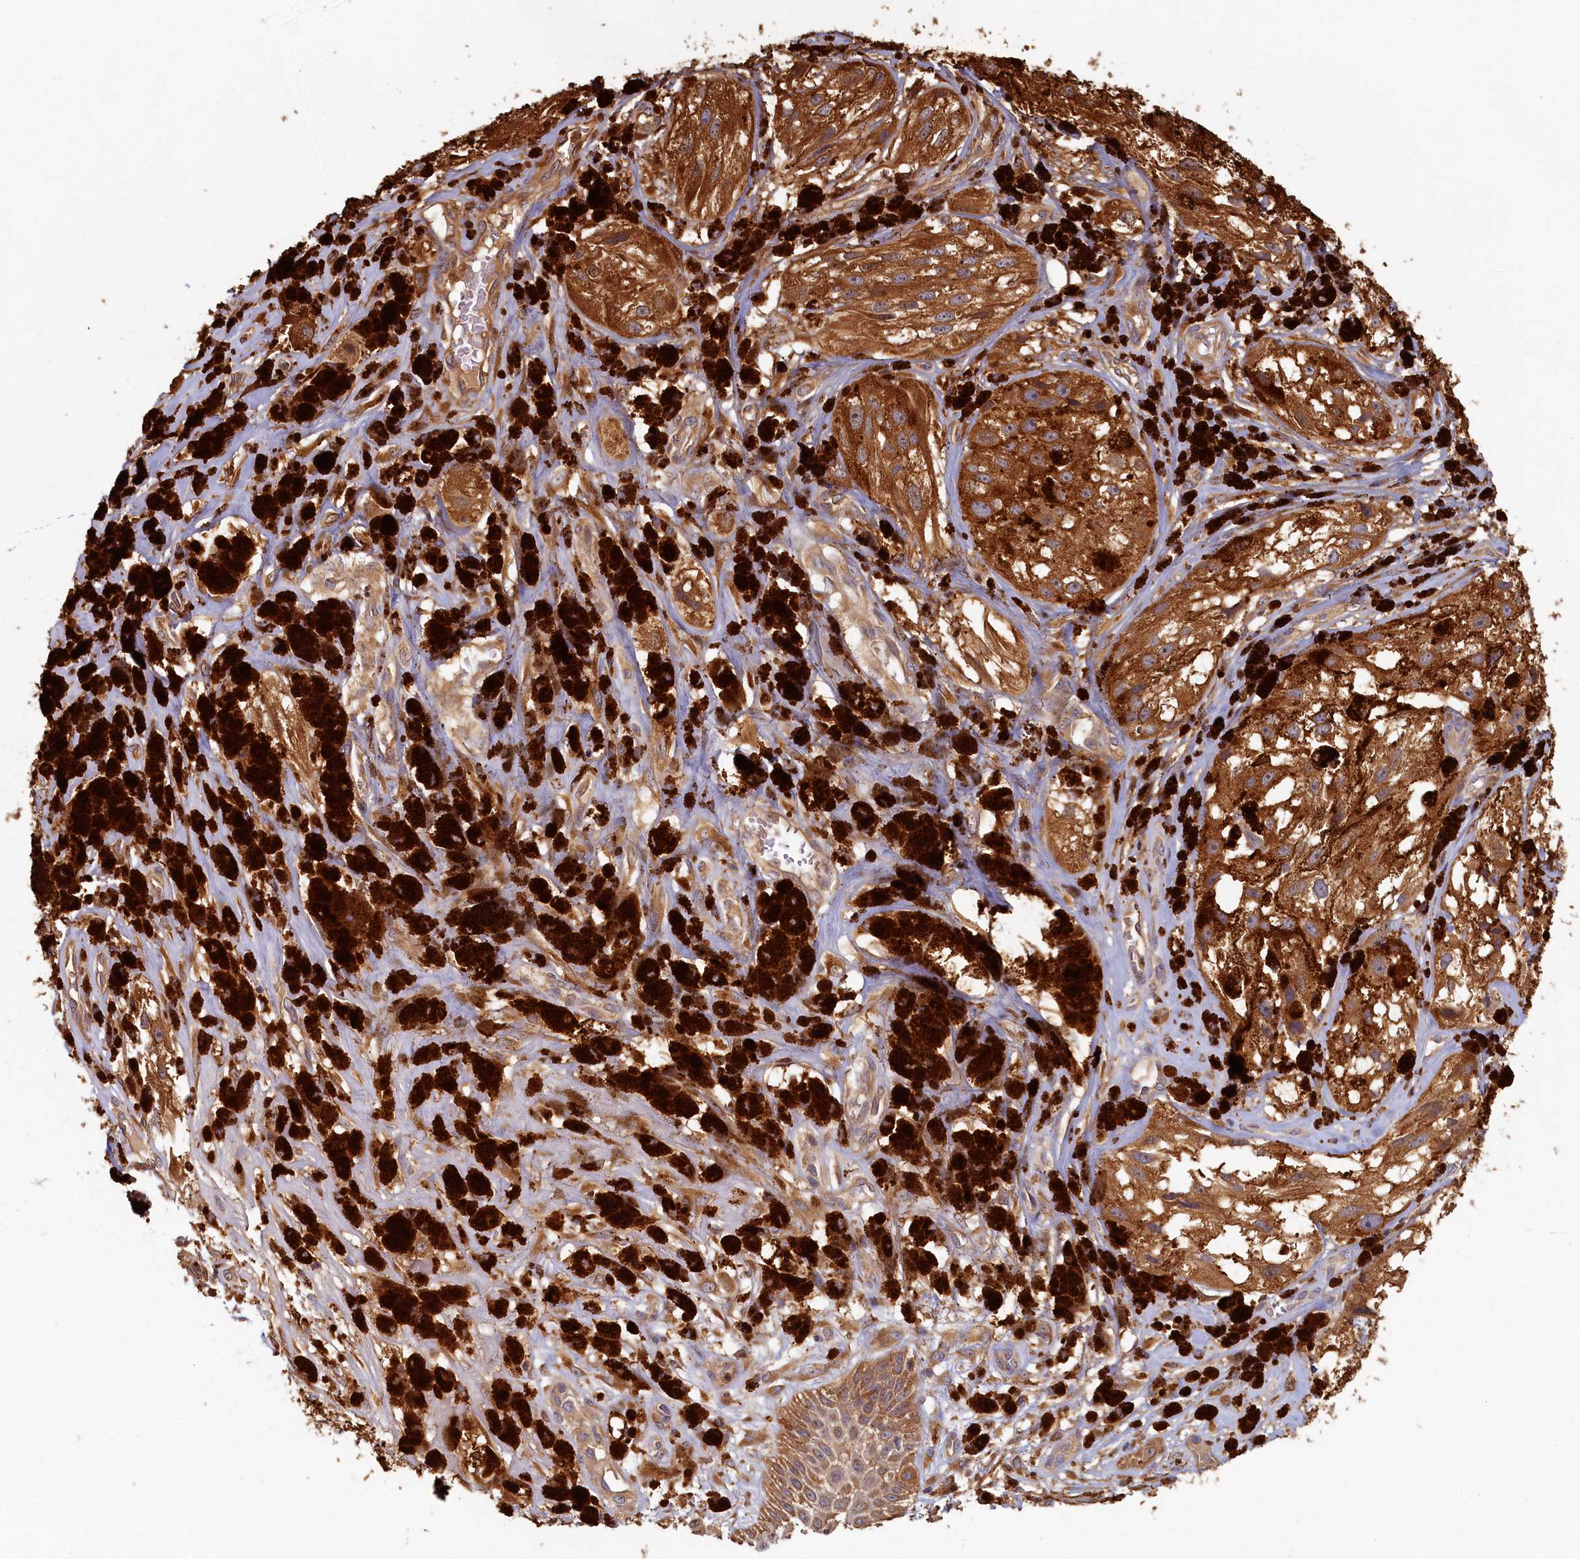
{"staining": {"intensity": "strong", "quantity": ">75%", "location": "cytoplasmic/membranous"}, "tissue": "melanoma", "cell_type": "Tumor cells", "image_type": "cancer", "snomed": [{"axis": "morphology", "description": "Malignant melanoma, NOS"}, {"axis": "topography", "description": "Skin"}], "caption": "Immunohistochemical staining of melanoma shows strong cytoplasmic/membranous protein positivity in about >75% of tumor cells.", "gene": "TIMM8B", "patient": {"sex": "male", "age": 88}}